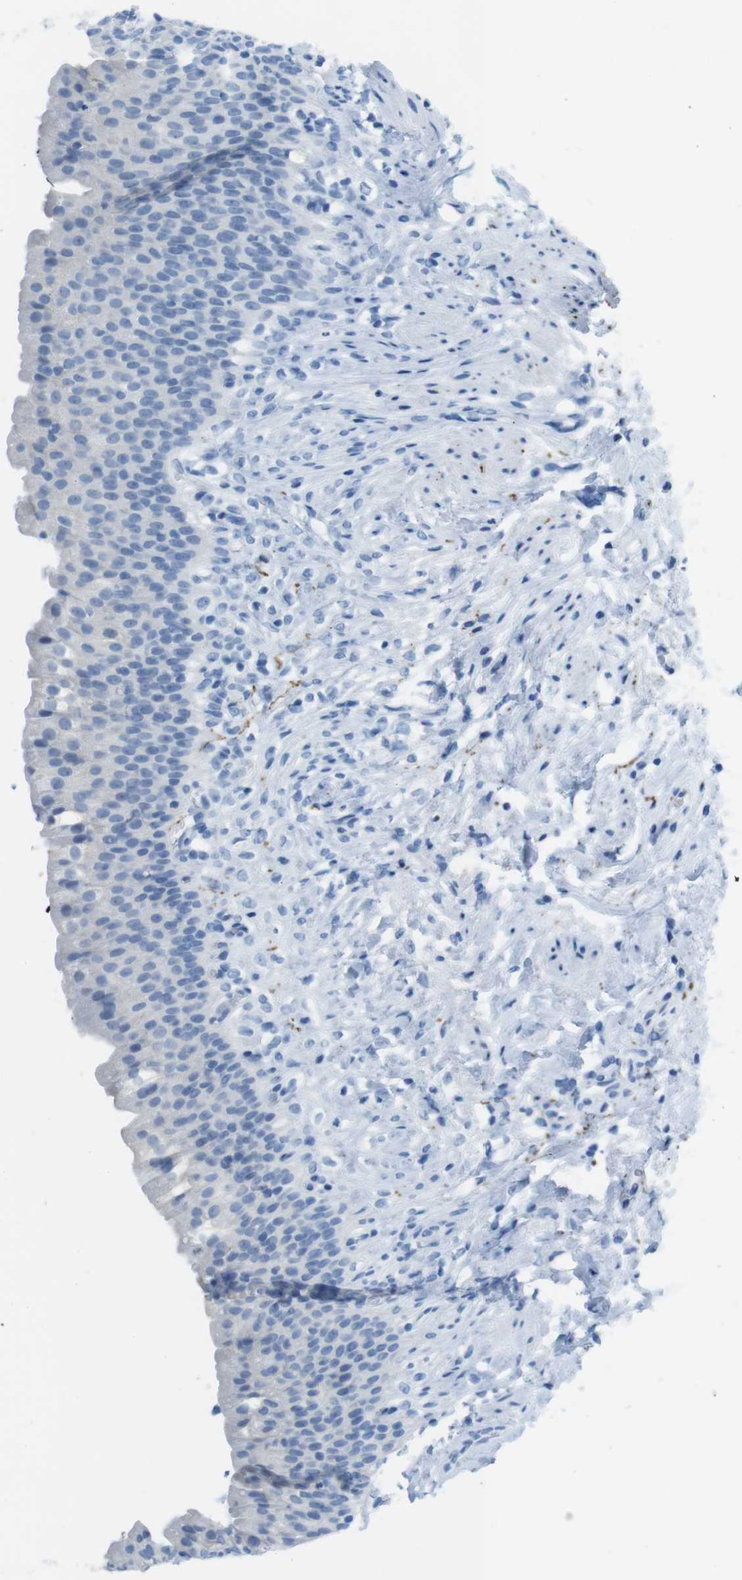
{"staining": {"intensity": "negative", "quantity": "none", "location": "none"}, "tissue": "urinary bladder", "cell_type": "Urothelial cells", "image_type": "normal", "snomed": [{"axis": "morphology", "description": "Normal tissue, NOS"}, {"axis": "topography", "description": "Urinary bladder"}], "caption": "IHC image of unremarkable urinary bladder: urinary bladder stained with DAB (3,3'-diaminobenzidine) reveals no significant protein expression in urothelial cells.", "gene": "GAP43", "patient": {"sex": "female", "age": 79}}